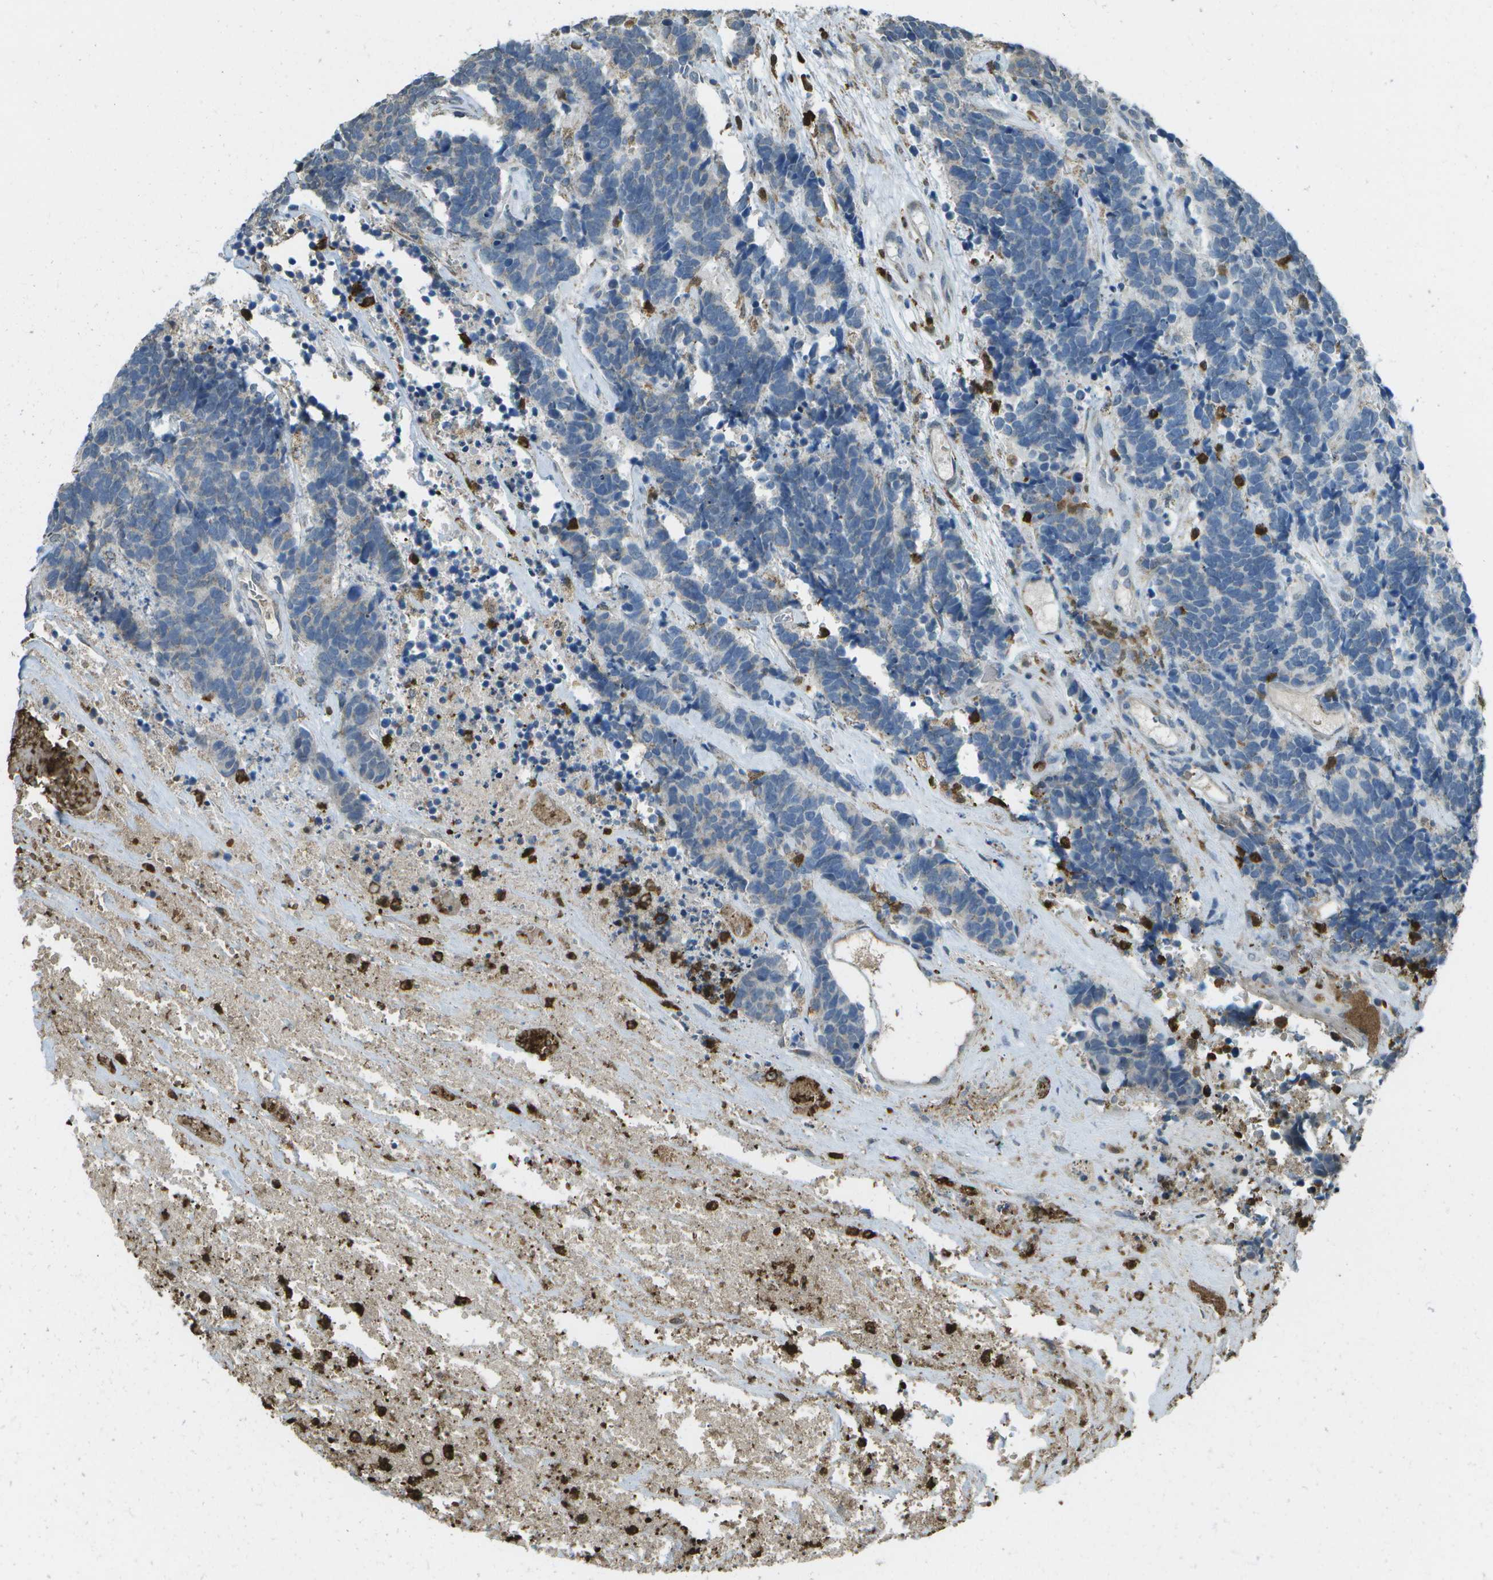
{"staining": {"intensity": "negative", "quantity": "none", "location": "none"}, "tissue": "carcinoid", "cell_type": "Tumor cells", "image_type": "cancer", "snomed": [{"axis": "morphology", "description": "Carcinoma, NOS"}, {"axis": "morphology", "description": "Carcinoid, malignant, NOS"}, {"axis": "topography", "description": "Urinary bladder"}], "caption": "A high-resolution image shows IHC staining of carcinoid, which demonstrates no significant expression in tumor cells. Nuclei are stained in blue.", "gene": "CACHD1", "patient": {"sex": "male", "age": 57}}